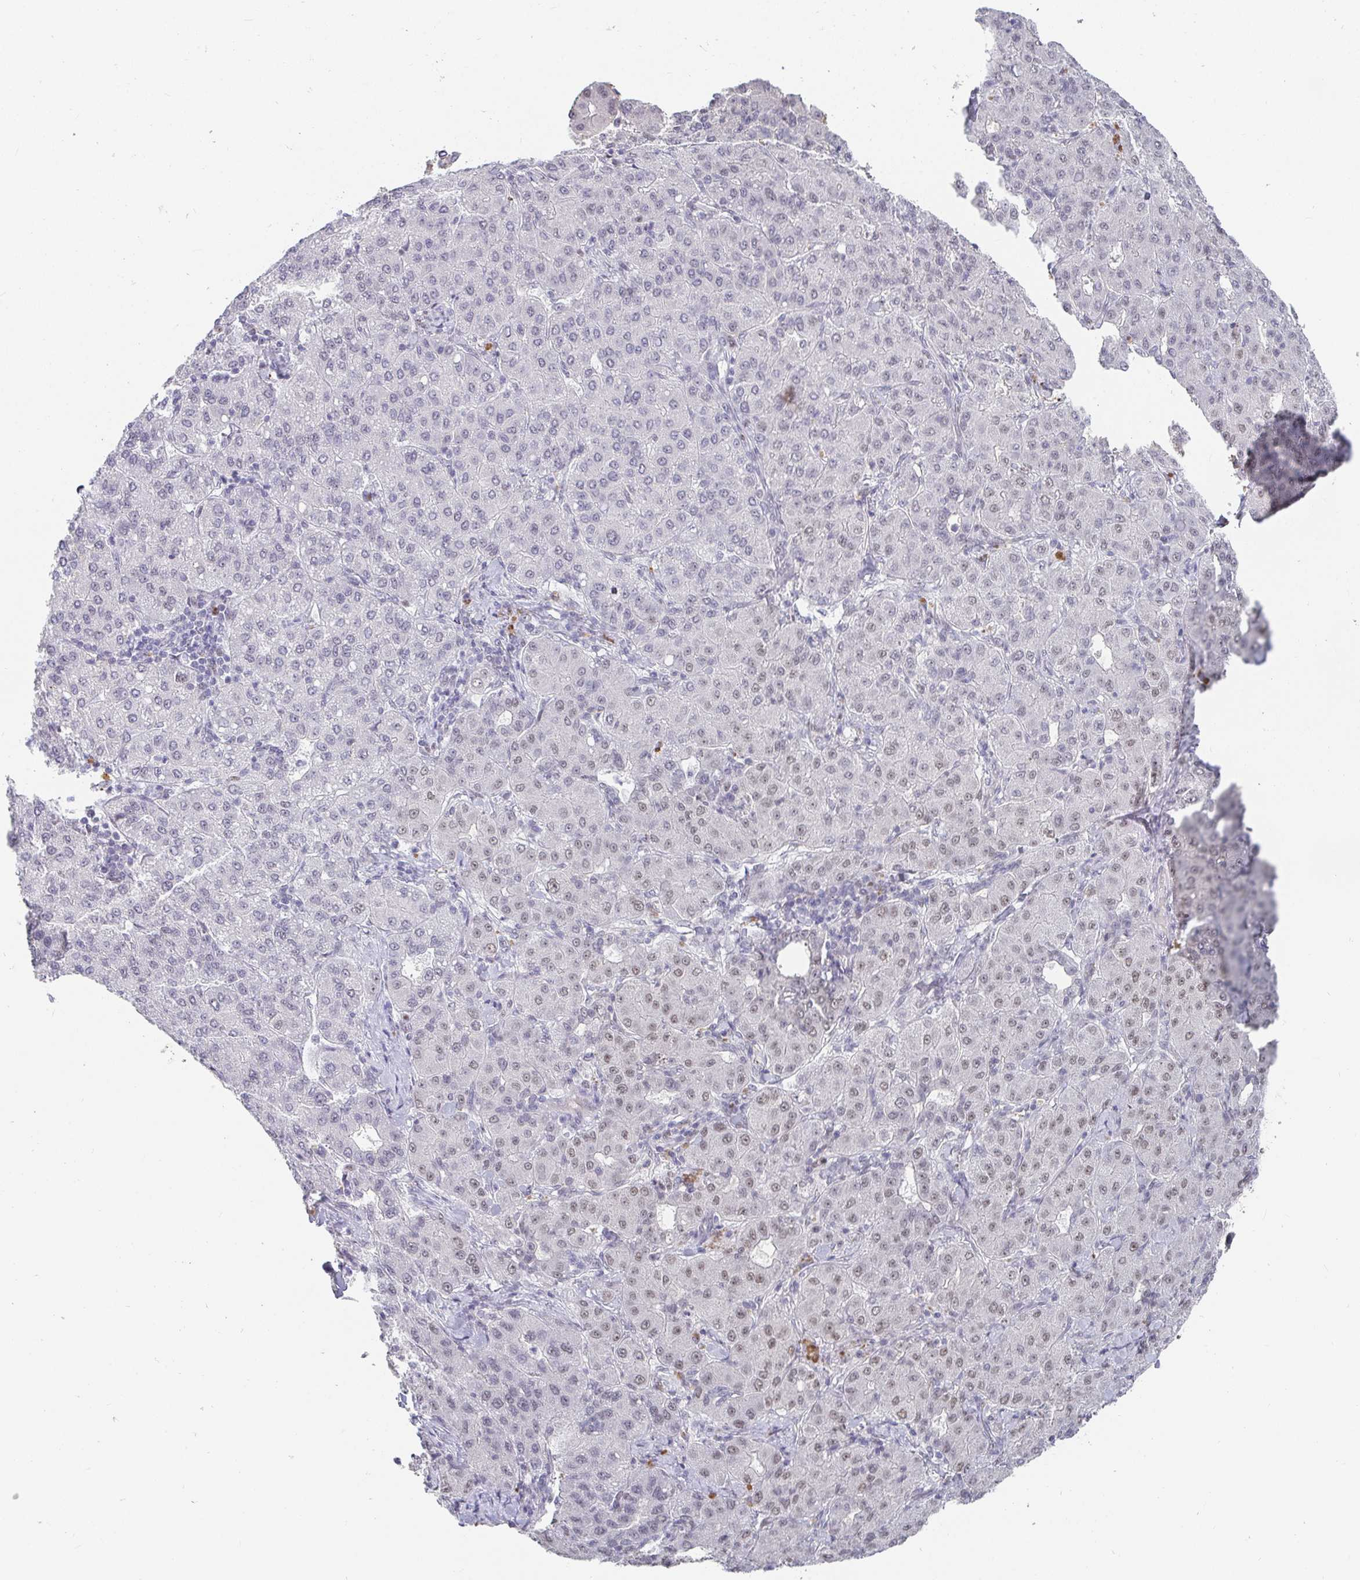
{"staining": {"intensity": "negative", "quantity": "none", "location": "none"}, "tissue": "liver cancer", "cell_type": "Tumor cells", "image_type": "cancer", "snomed": [{"axis": "morphology", "description": "Carcinoma, Hepatocellular, NOS"}, {"axis": "topography", "description": "Liver"}], "caption": "A high-resolution histopathology image shows immunohistochemistry (IHC) staining of liver cancer, which demonstrates no significant positivity in tumor cells.", "gene": "RCOR1", "patient": {"sex": "male", "age": 65}}